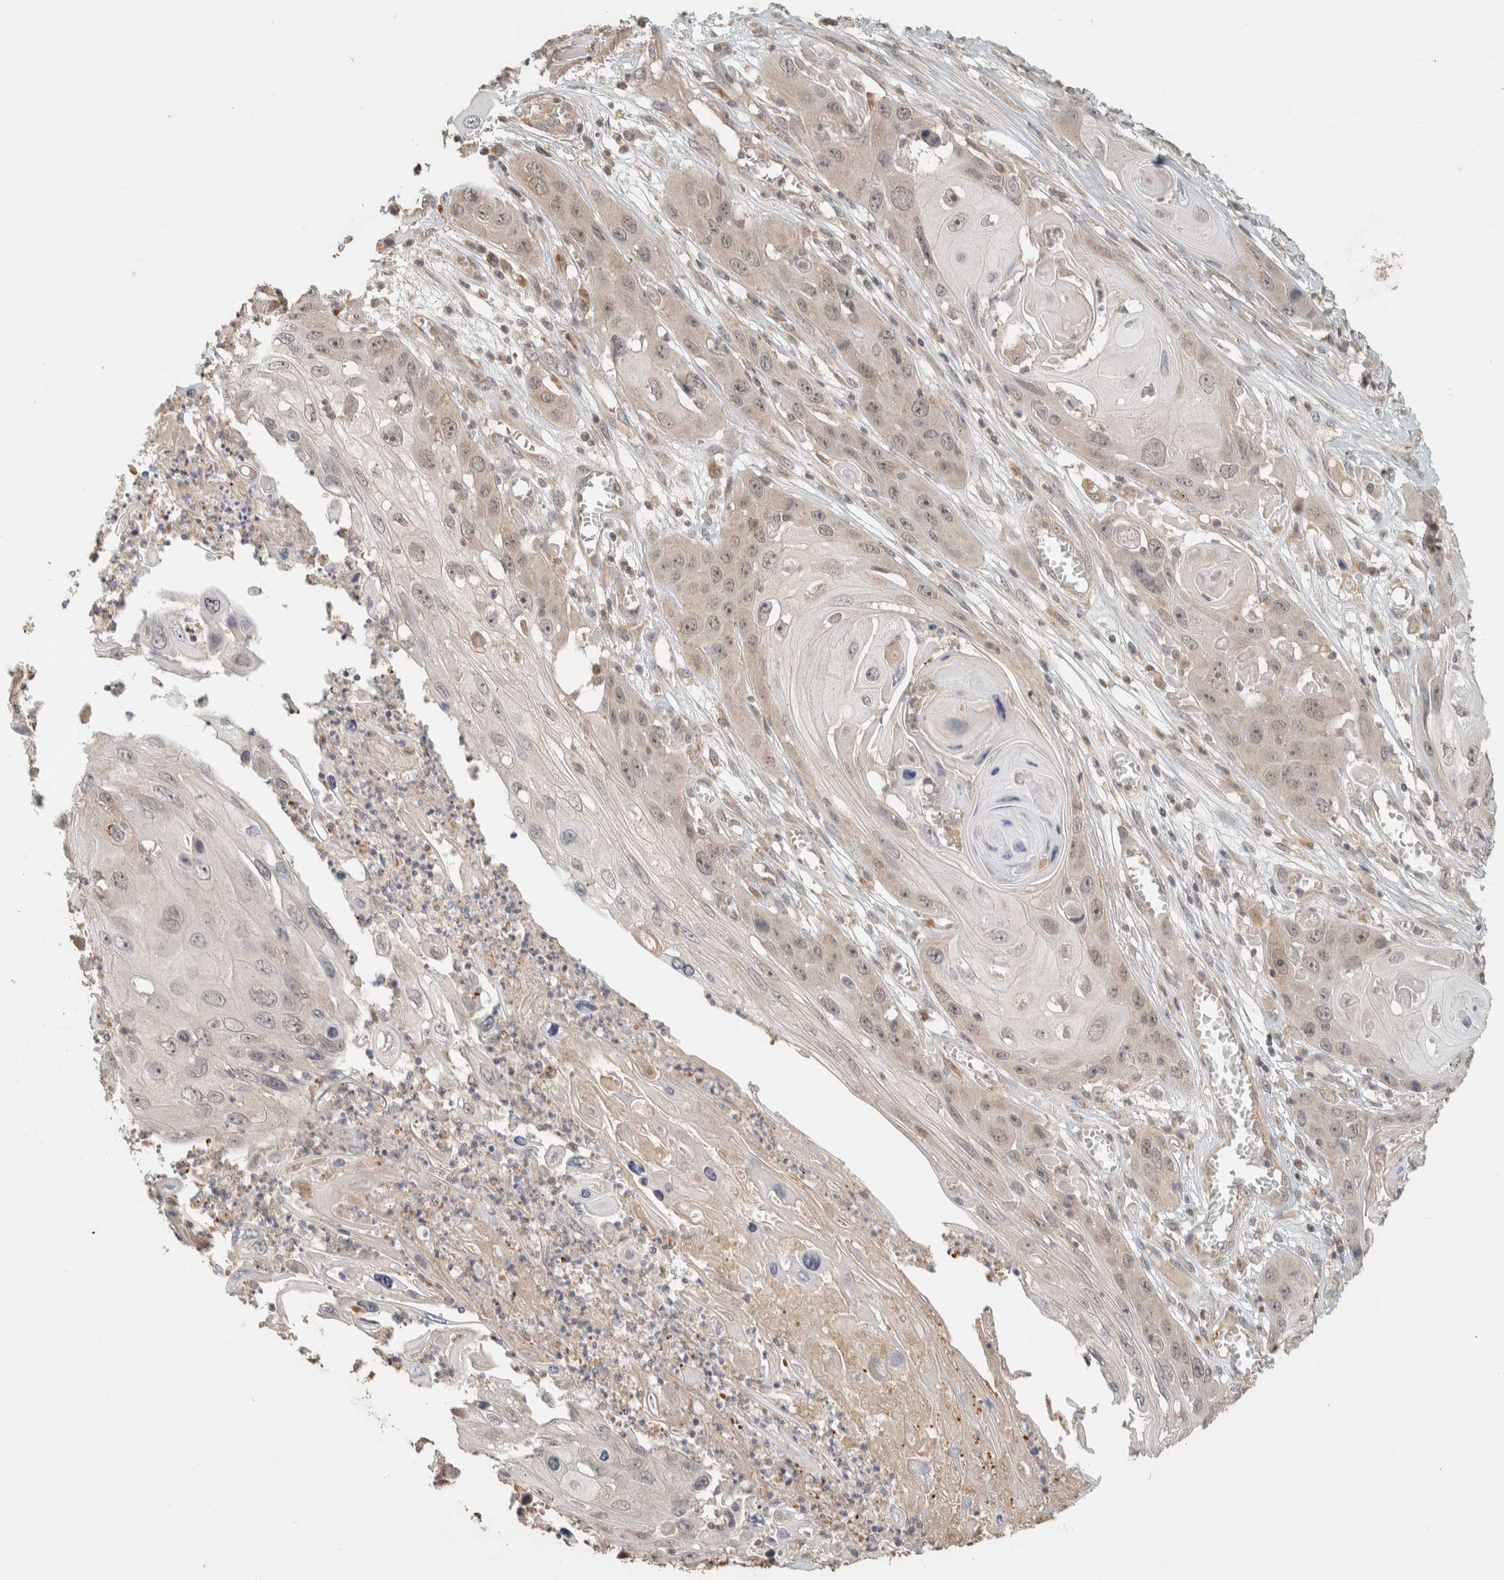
{"staining": {"intensity": "weak", "quantity": "<25%", "location": "cytoplasmic/membranous"}, "tissue": "skin cancer", "cell_type": "Tumor cells", "image_type": "cancer", "snomed": [{"axis": "morphology", "description": "Squamous cell carcinoma, NOS"}, {"axis": "topography", "description": "Skin"}], "caption": "Immunohistochemical staining of skin cancer (squamous cell carcinoma) exhibits no significant positivity in tumor cells.", "gene": "ITPA", "patient": {"sex": "male", "age": 55}}